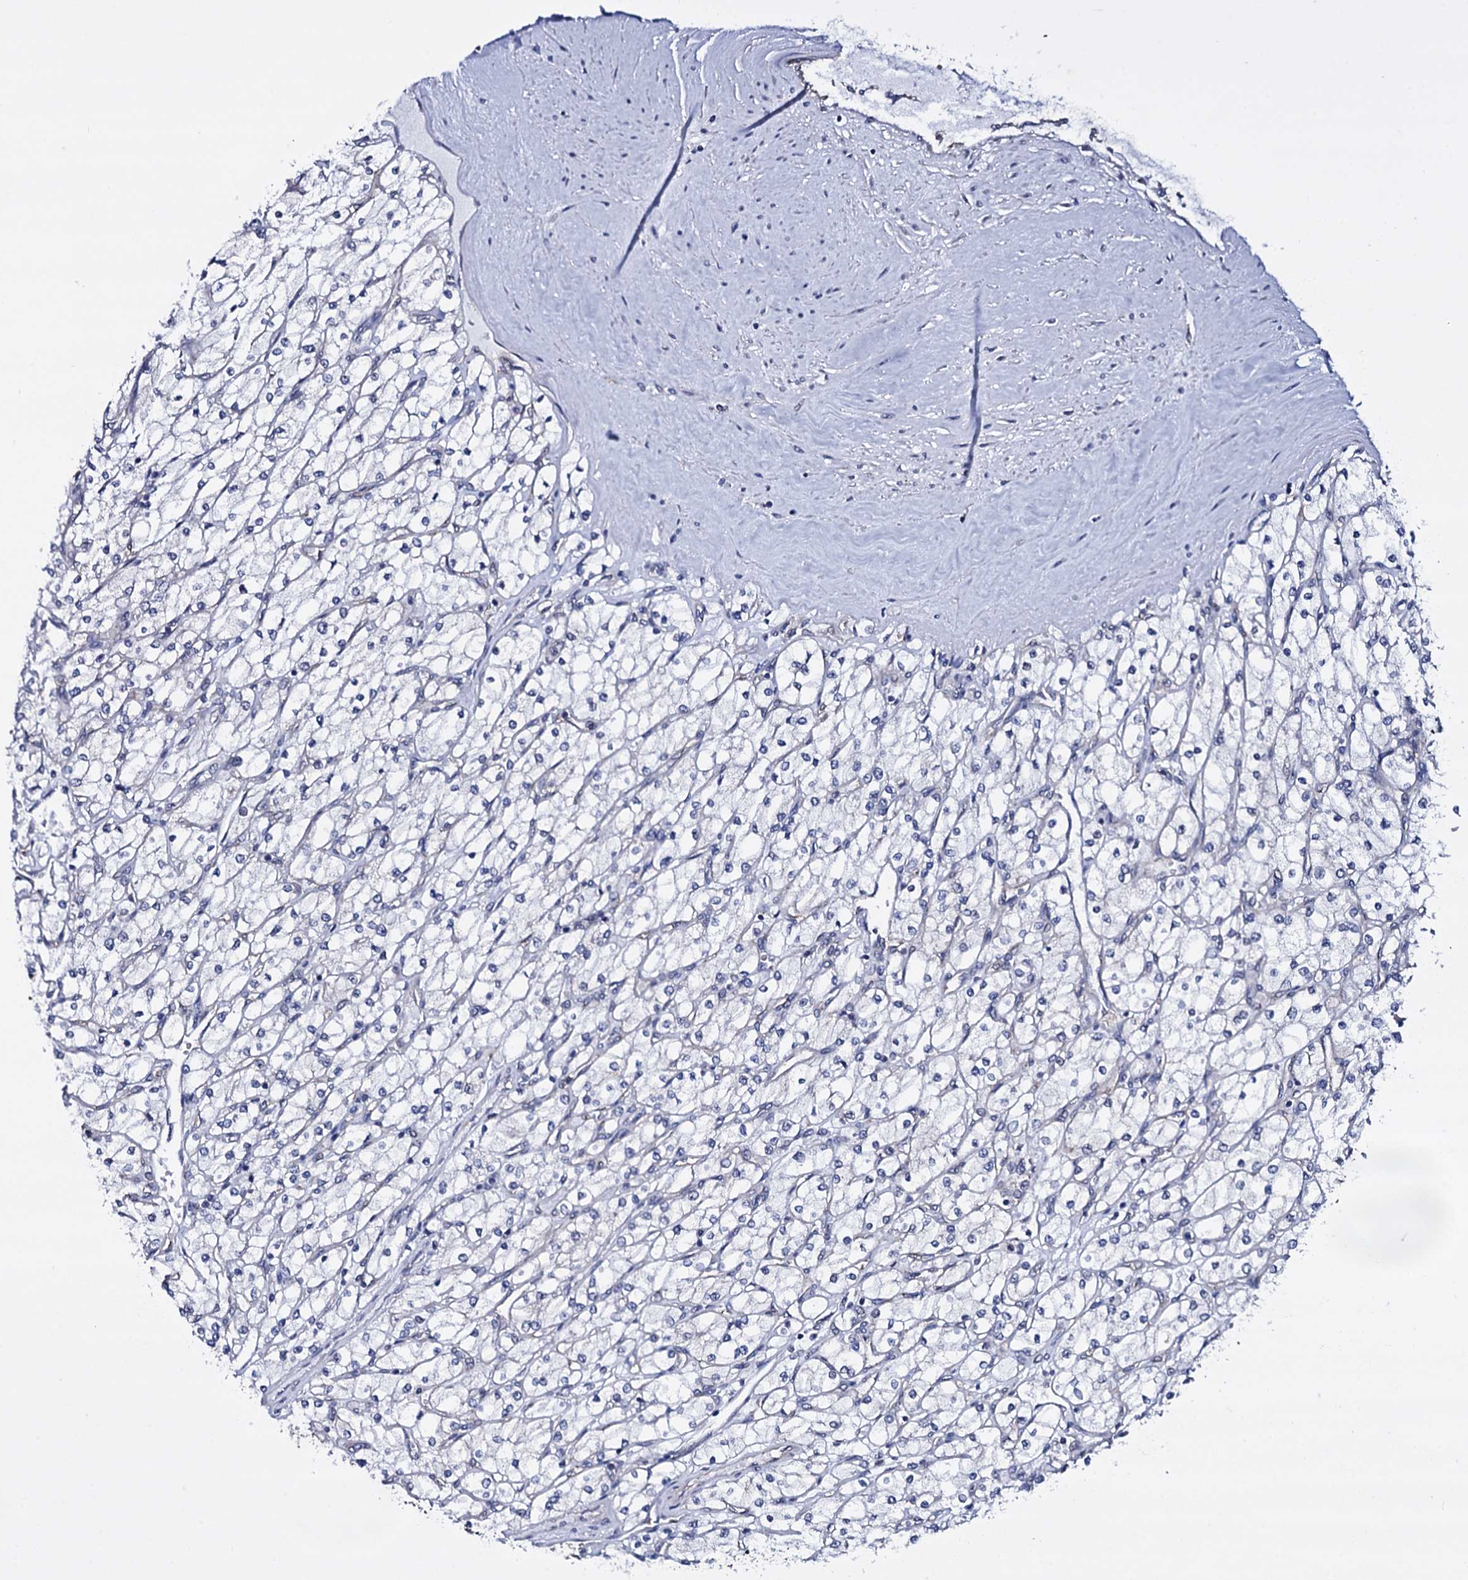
{"staining": {"intensity": "negative", "quantity": "none", "location": "none"}, "tissue": "renal cancer", "cell_type": "Tumor cells", "image_type": "cancer", "snomed": [{"axis": "morphology", "description": "Adenocarcinoma, NOS"}, {"axis": "topography", "description": "Kidney"}], "caption": "Adenocarcinoma (renal) stained for a protein using immunohistochemistry demonstrates no staining tumor cells.", "gene": "GAREM1", "patient": {"sex": "male", "age": 80}}